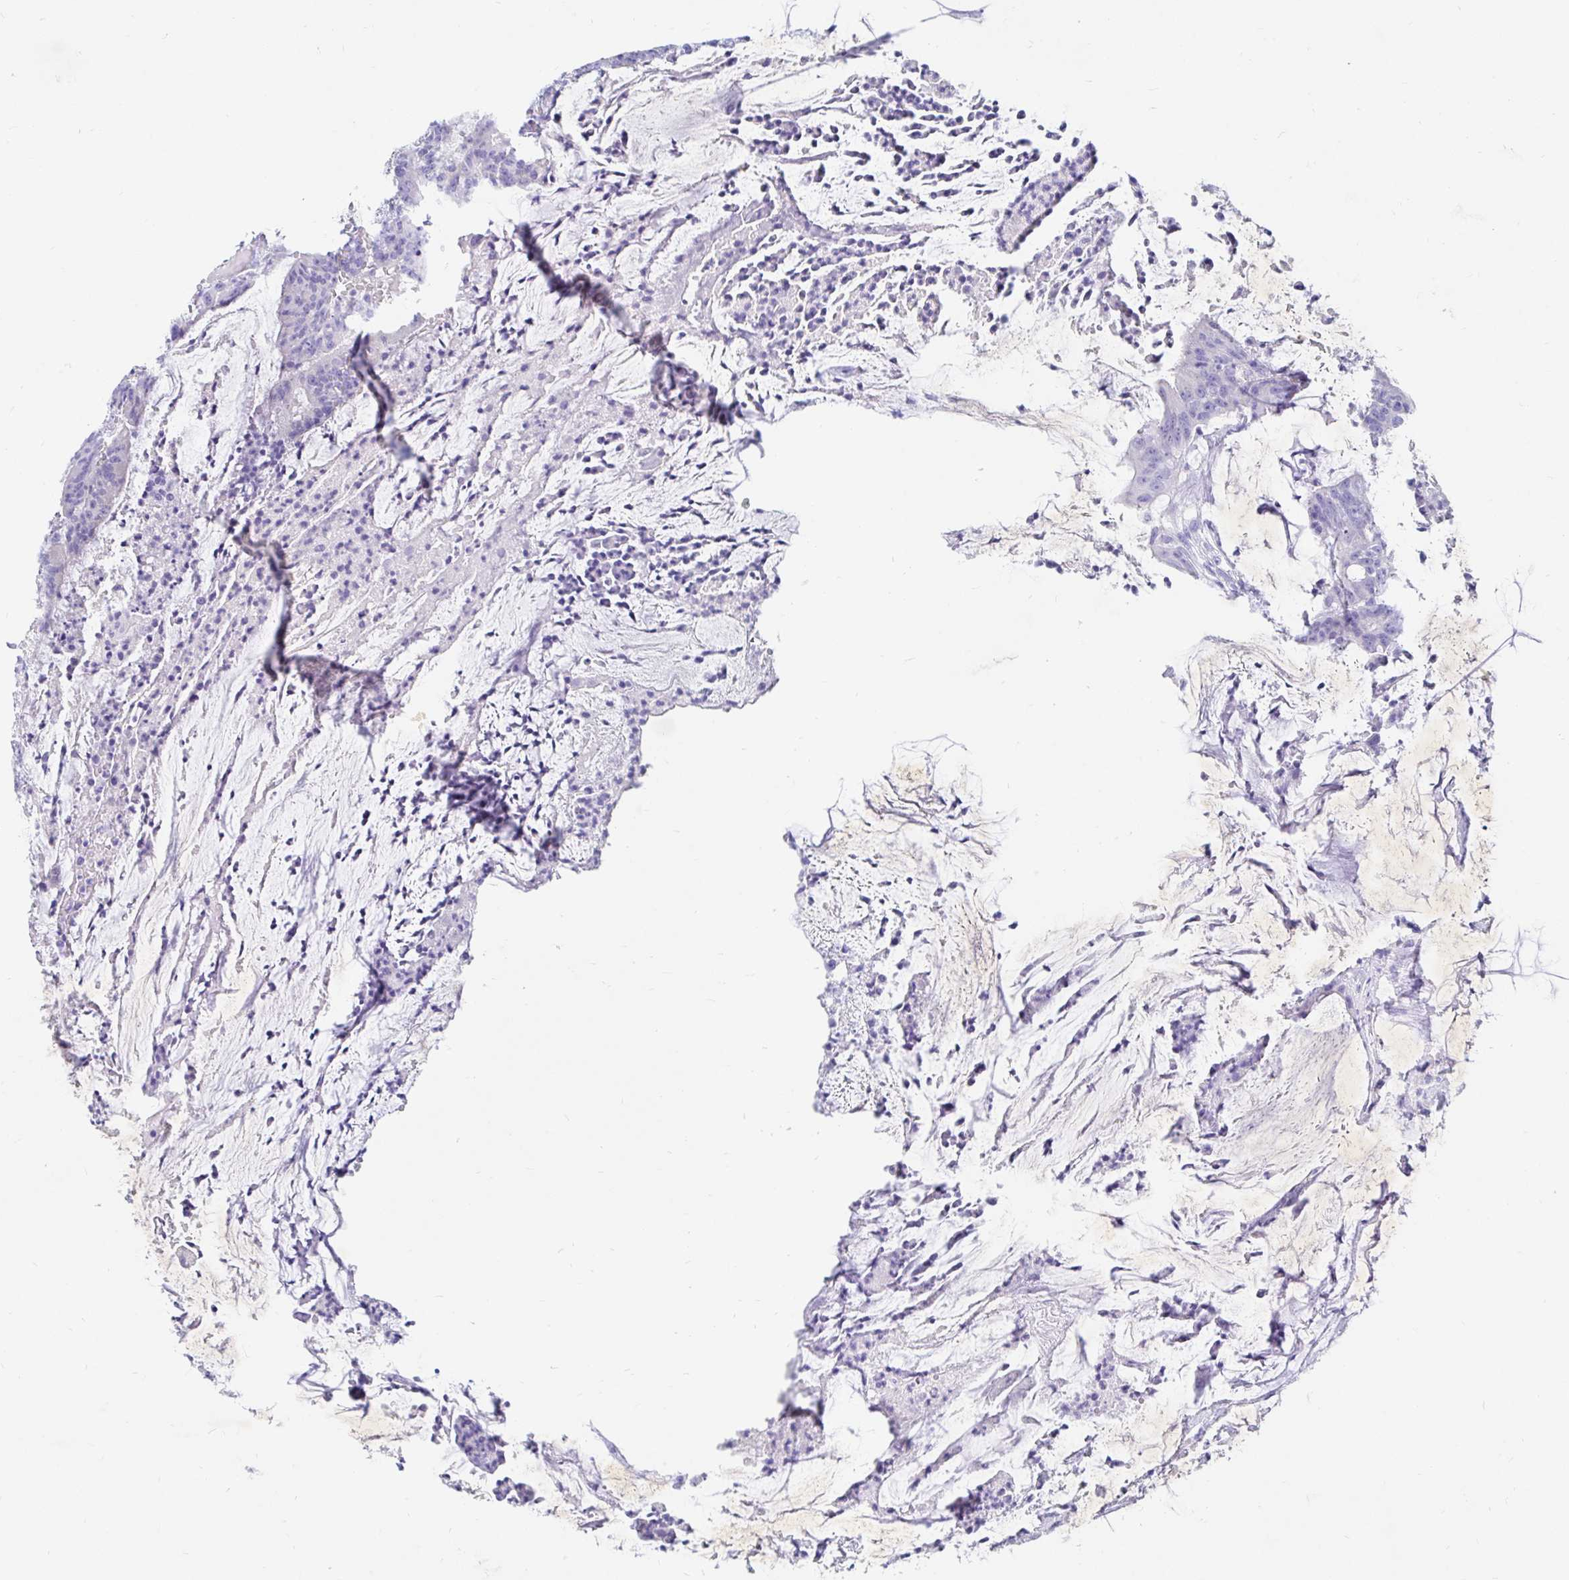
{"staining": {"intensity": "negative", "quantity": "none", "location": "none"}, "tissue": "colorectal cancer", "cell_type": "Tumor cells", "image_type": "cancer", "snomed": [{"axis": "morphology", "description": "Adenocarcinoma, NOS"}, {"axis": "topography", "description": "Colon"}], "caption": "This is a image of immunohistochemistry staining of colorectal cancer (adenocarcinoma), which shows no staining in tumor cells.", "gene": "NR2E1", "patient": {"sex": "female", "age": 78}}